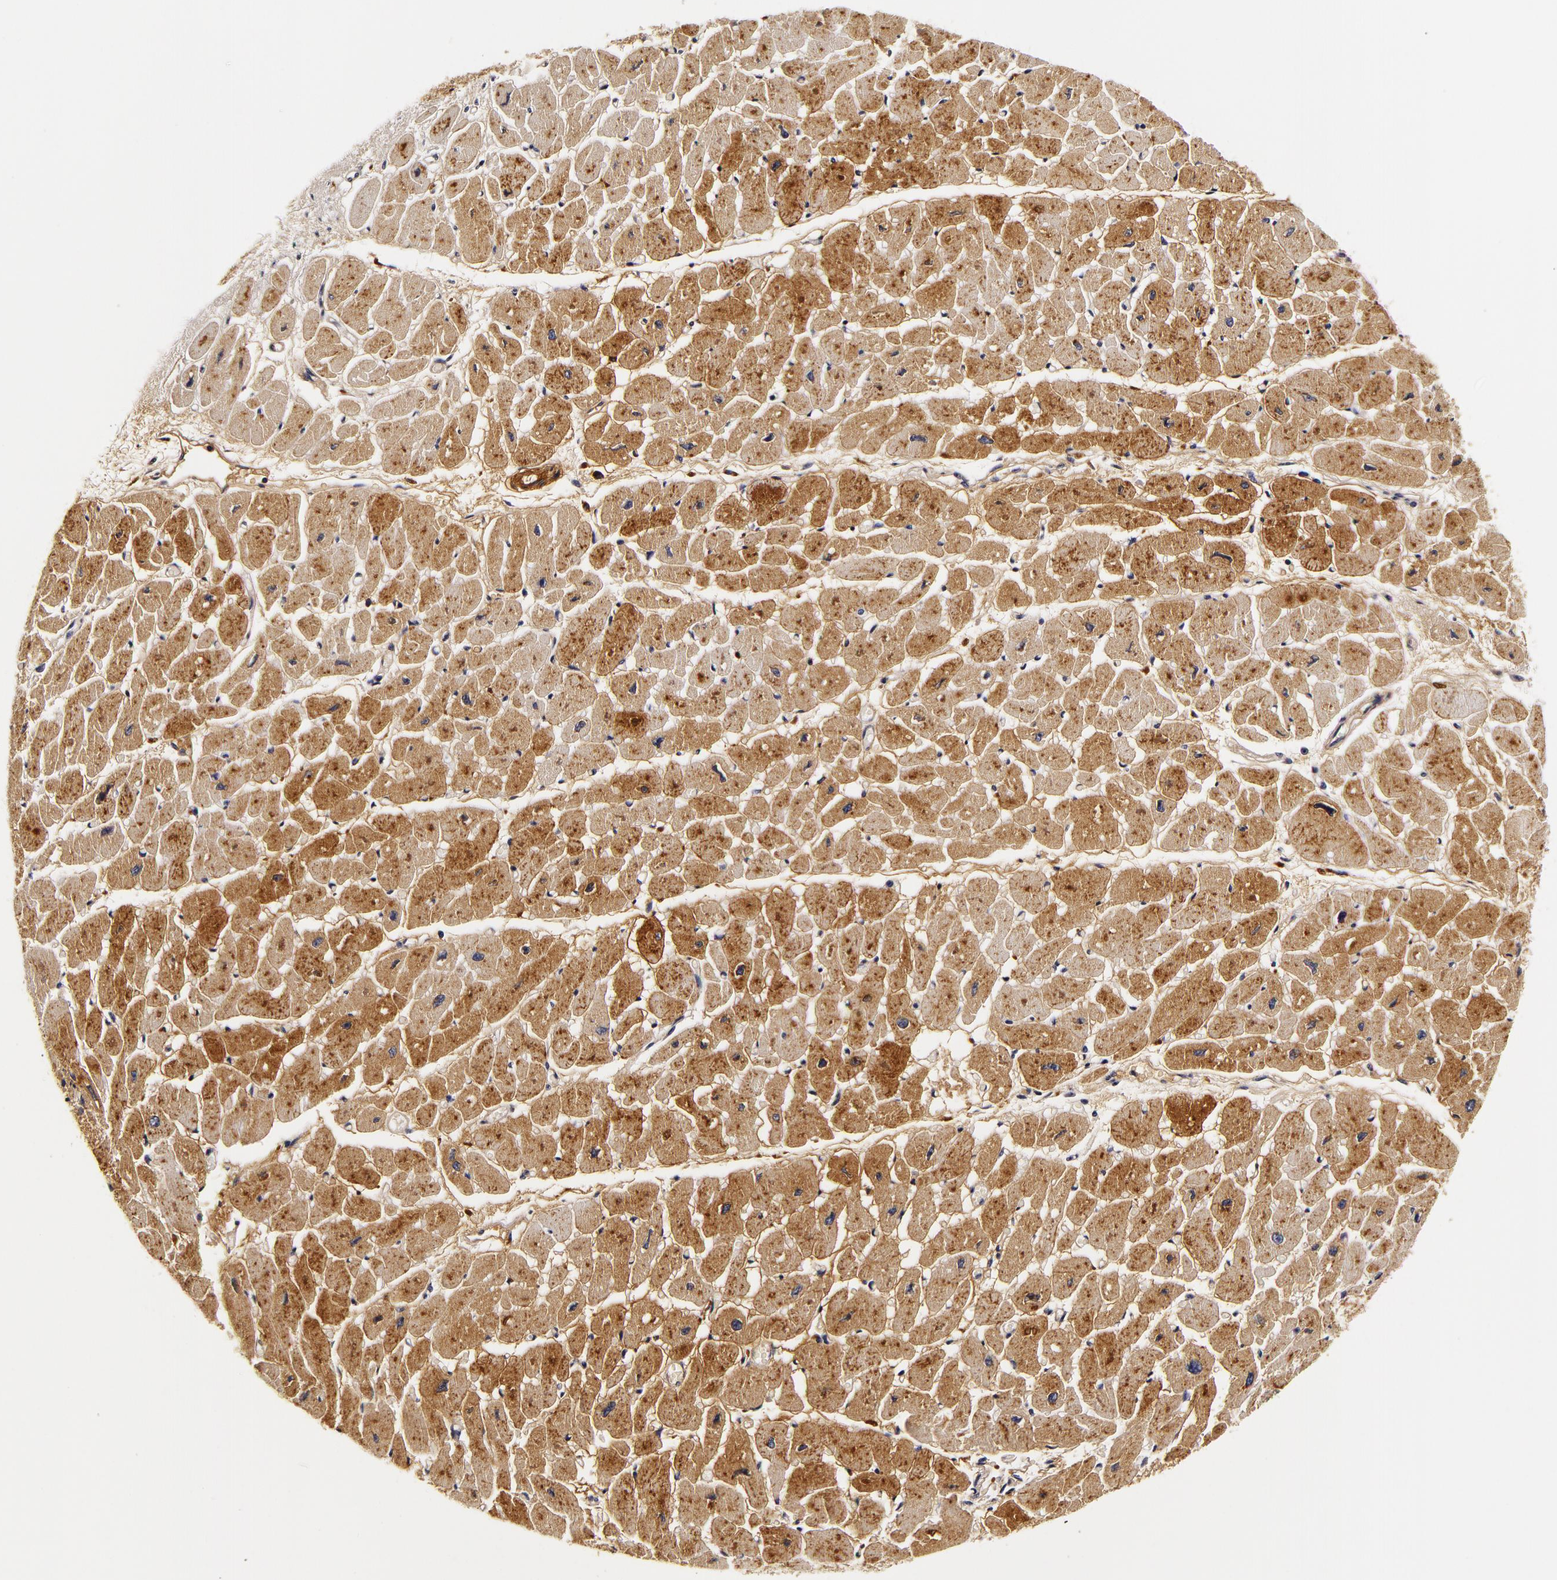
{"staining": {"intensity": "weak", "quantity": ">75%", "location": "cytoplasmic/membranous"}, "tissue": "heart muscle", "cell_type": "Cardiomyocytes", "image_type": "normal", "snomed": [{"axis": "morphology", "description": "Normal tissue, NOS"}, {"axis": "topography", "description": "Heart"}], "caption": "A low amount of weak cytoplasmic/membranous positivity is identified in approximately >75% of cardiomyocytes in benign heart muscle. Using DAB (3,3'-diaminobenzidine) (brown) and hematoxylin (blue) stains, captured at high magnification using brightfield microscopy.", "gene": "LGALS3BP", "patient": {"sex": "female", "age": 54}}